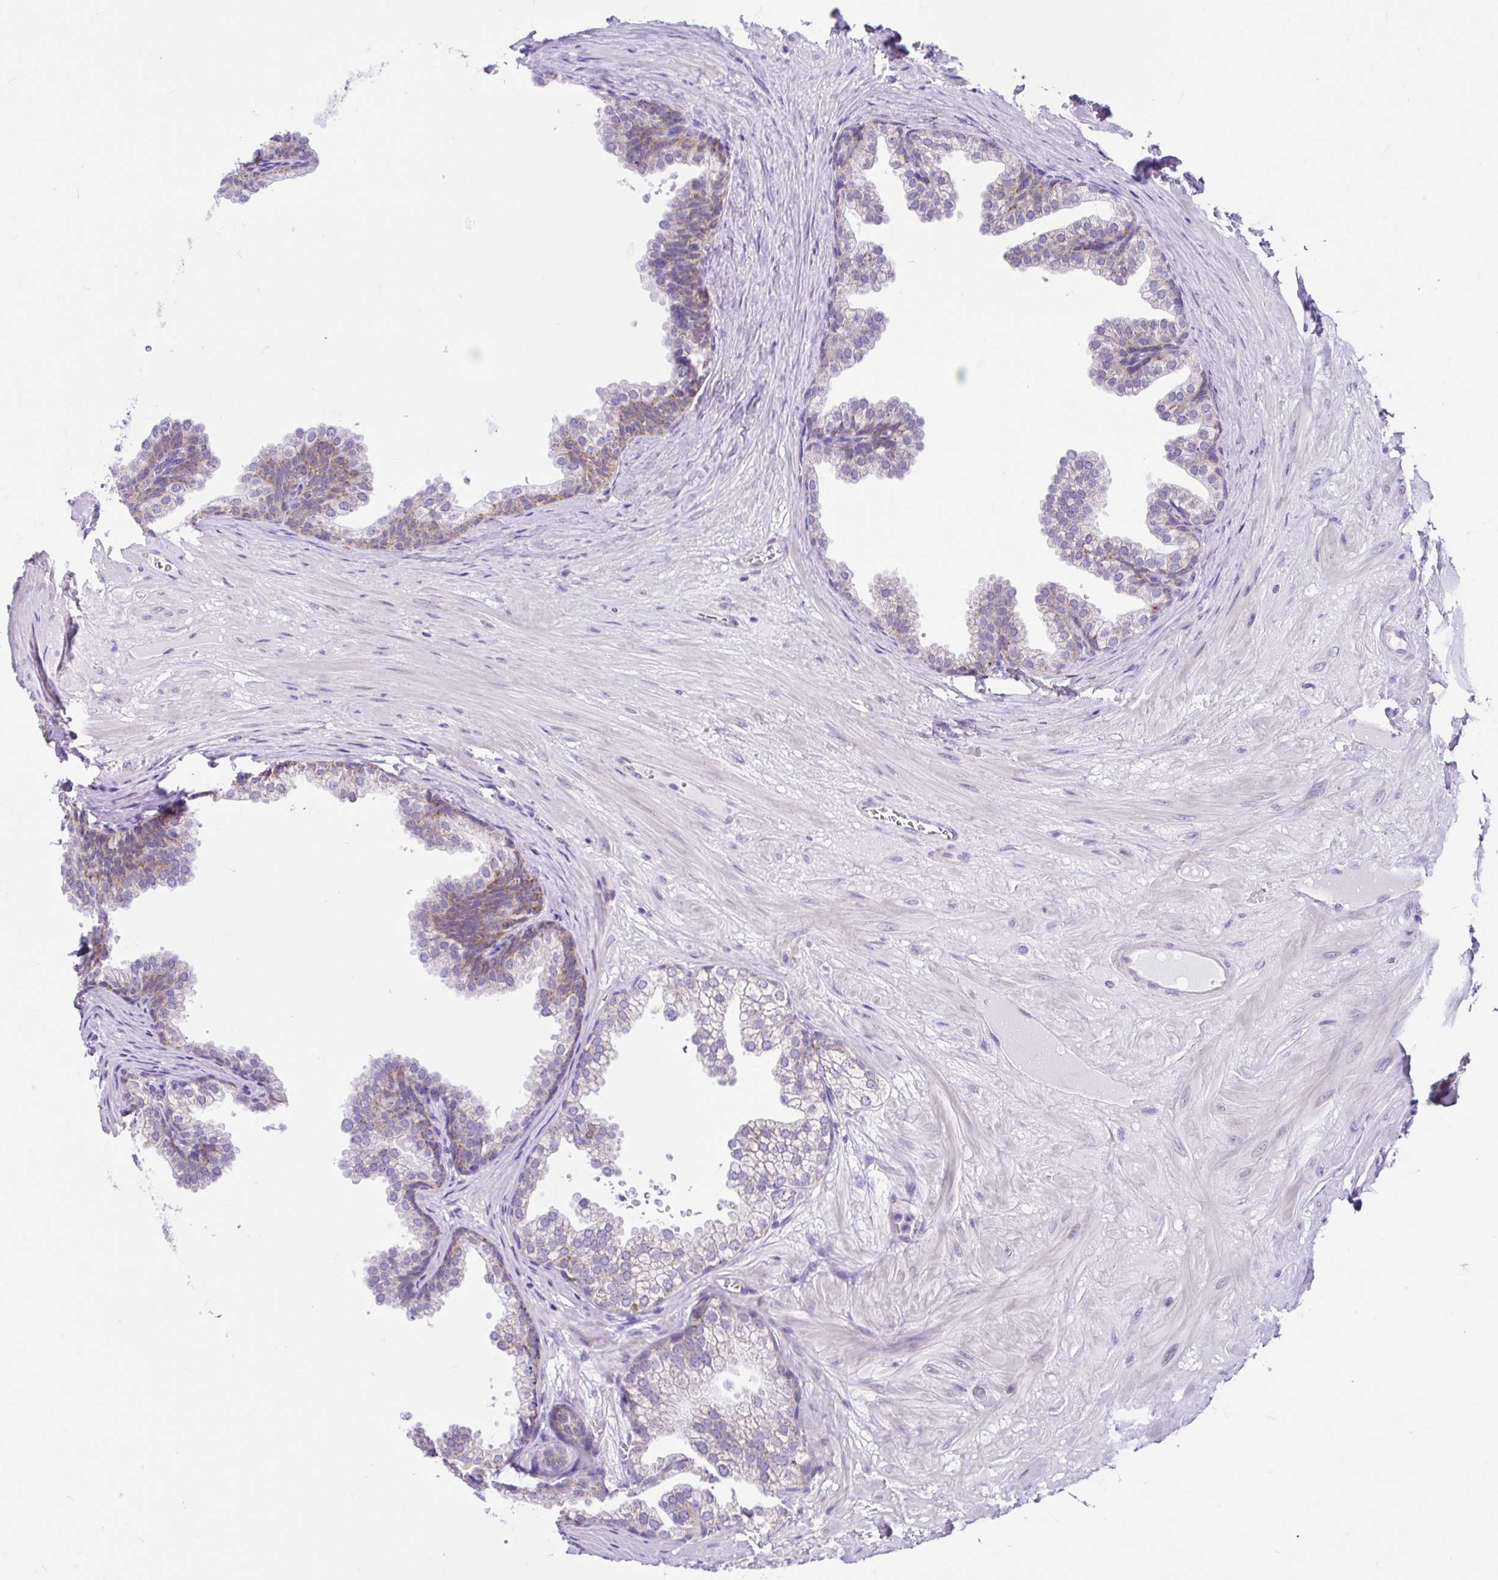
{"staining": {"intensity": "weak", "quantity": "<25%", "location": "cytoplasmic/membranous"}, "tissue": "prostate", "cell_type": "Glandular cells", "image_type": "normal", "snomed": [{"axis": "morphology", "description": "Normal tissue, NOS"}, {"axis": "topography", "description": "Prostate"}], "caption": "Immunohistochemistry image of benign prostate: prostate stained with DAB demonstrates no significant protein positivity in glandular cells. (DAB (3,3'-diaminobenzidine) IHC, high magnification).", "gene": "NDUFS2", "patient": {"sex": "male", "age": 37}}